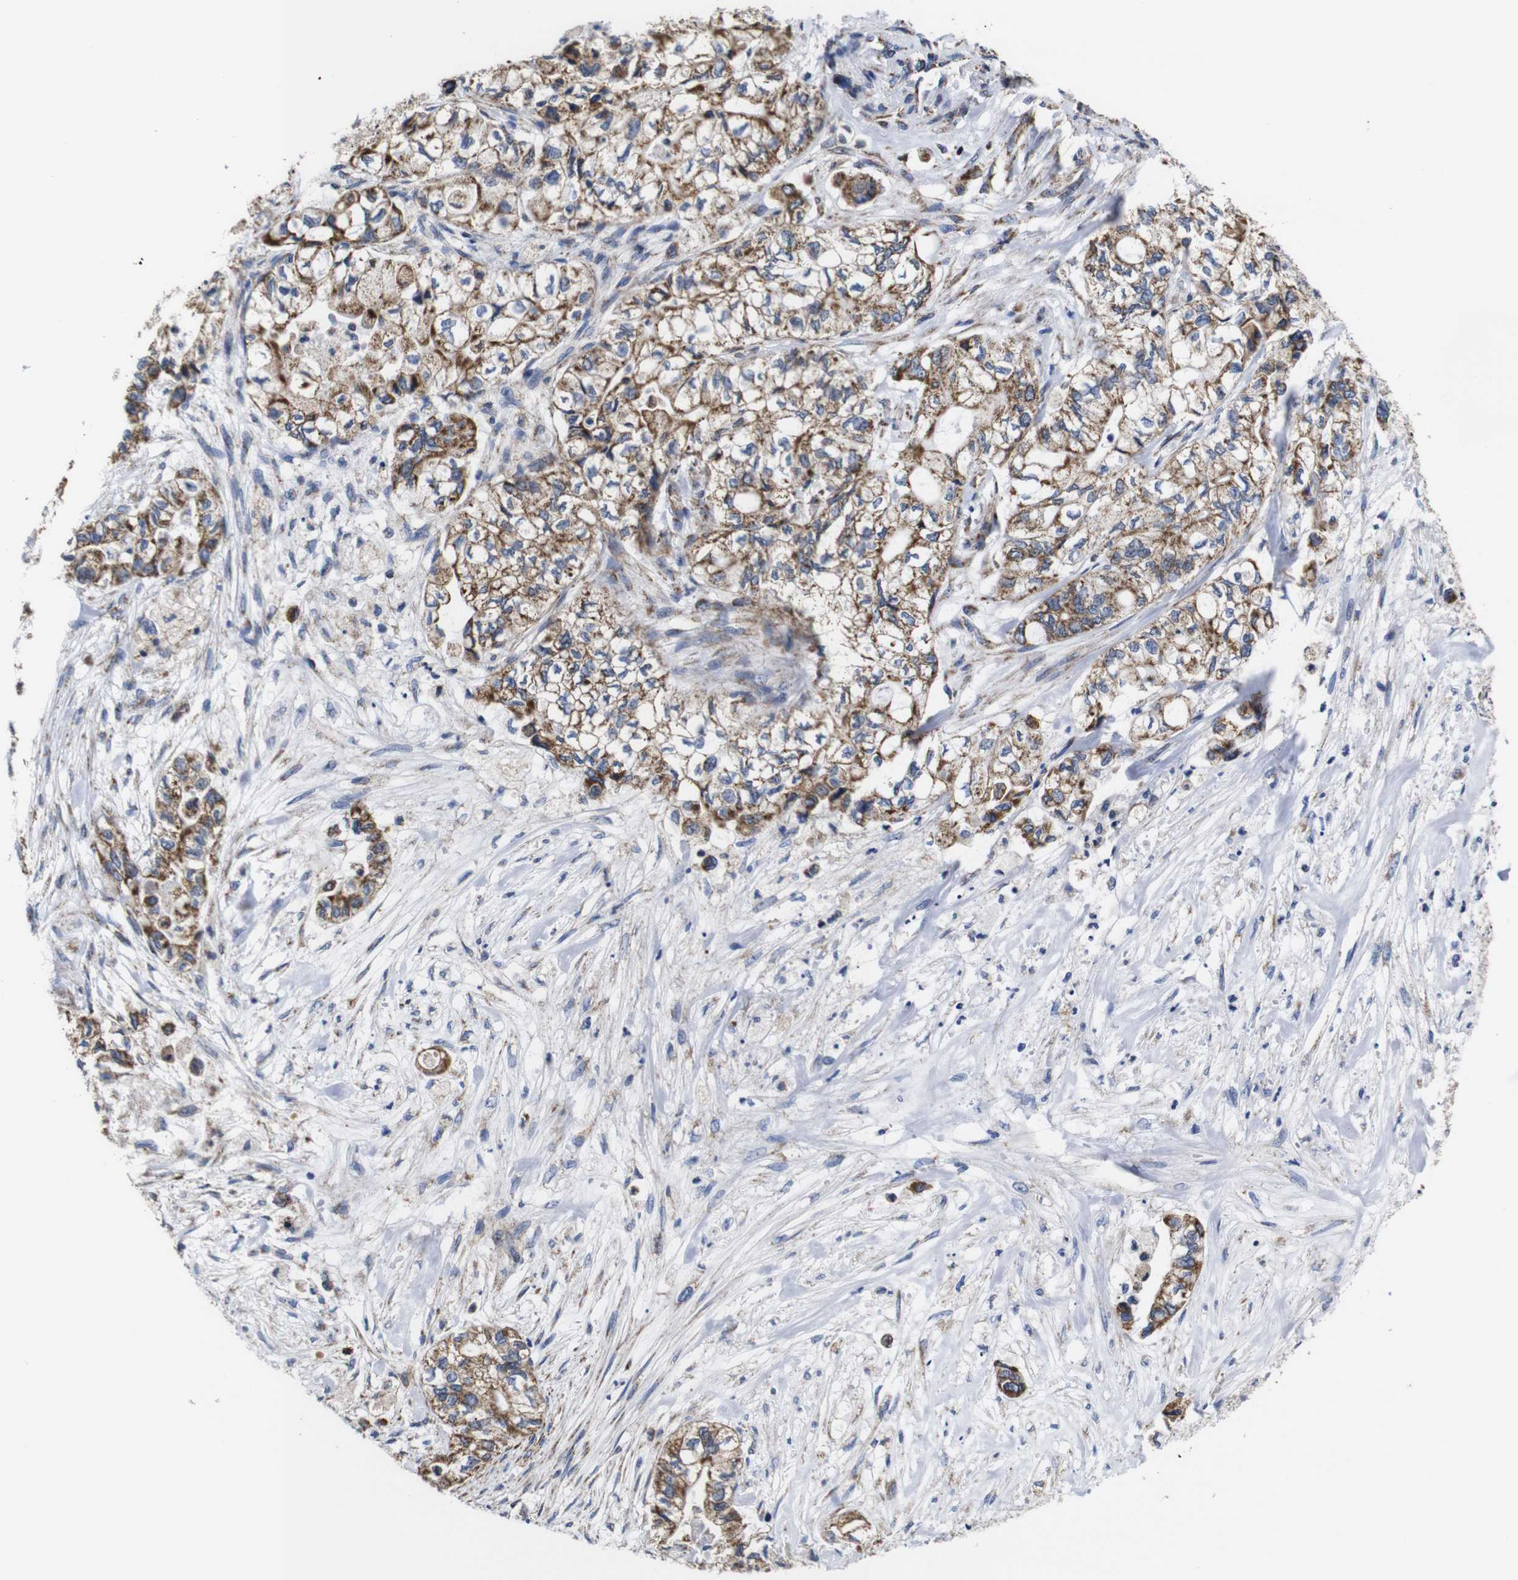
{"staining": {"intensity": "moderate", "quantity": ">75%", "location": "cytoplasmic/membranous"}, "tissue": "pancreatic cancer", "cell_type": "Tumor cells", "image_type": "cancer", "snomed": [{"axis": "morphology", "description": "Adenocarcinoma, NOS"}, {"axis": "topography", "description": "Pancreas"}], "caption": "Pancreatic adenocarcinoma stained for a protein exhibits moderate cytoplasmic/membranous positivity in tumor cells.", "gene": "C17orf80", "patient": {"sex": "male", "age": 79}}